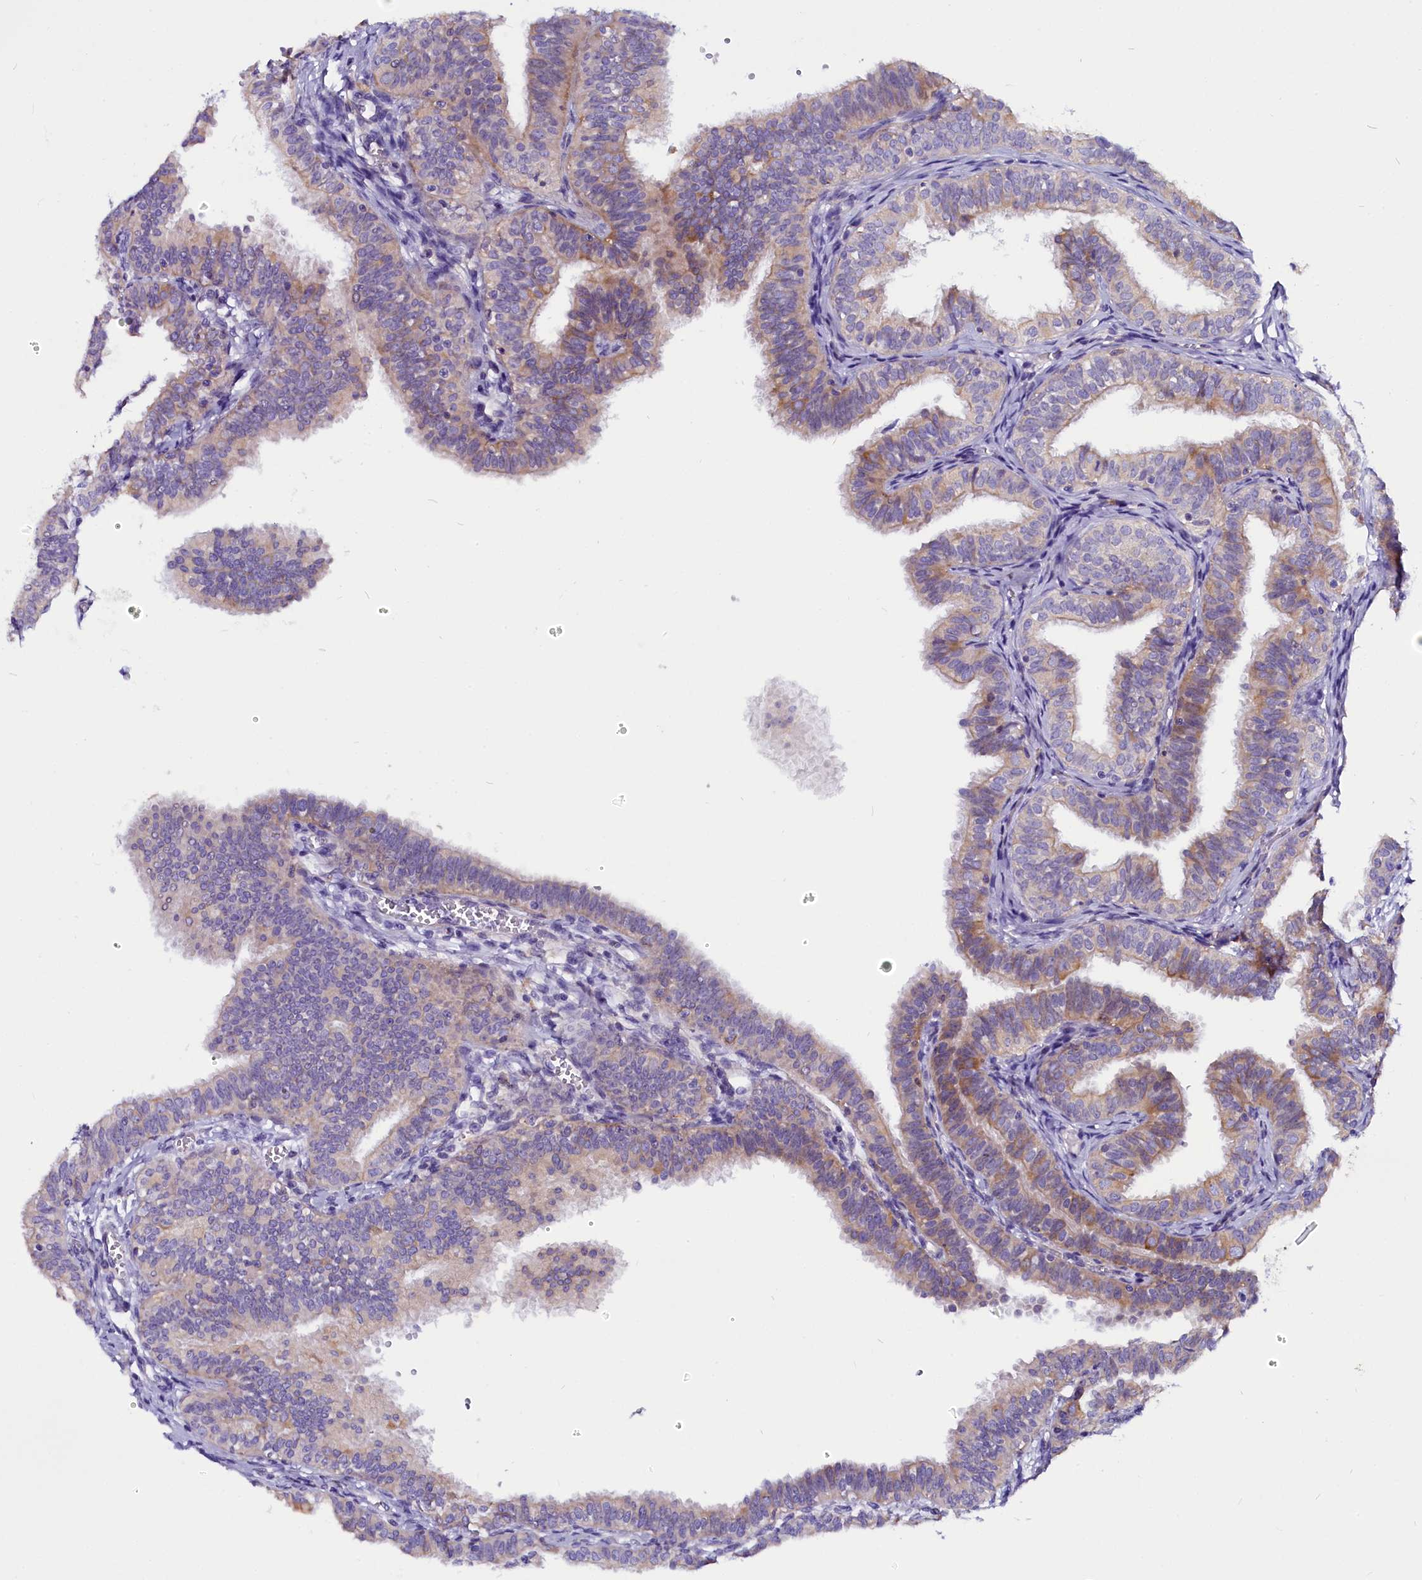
{"staining": {"intensity": "moderate", "quantity": "25%-75%", "location": "cytoplasmic/membranous"}, "tissue": "fallopian tube", "cell_type": "Glandular cells", "image_type": "normal", "snomed": [{"axis": "morphology", "description": "Normal tissue, NOS"}, {"axis": "topography", "description": "Fallopian tube"}], "caption": "Moderate cytoplasmic/membranous expression for a protein is present in approximately 25%-75% of glandular cells of normal fallopian tube using immunohistochemistry.", "gene": "CEP170", "patient": {"sex": "female", "age": 35}}